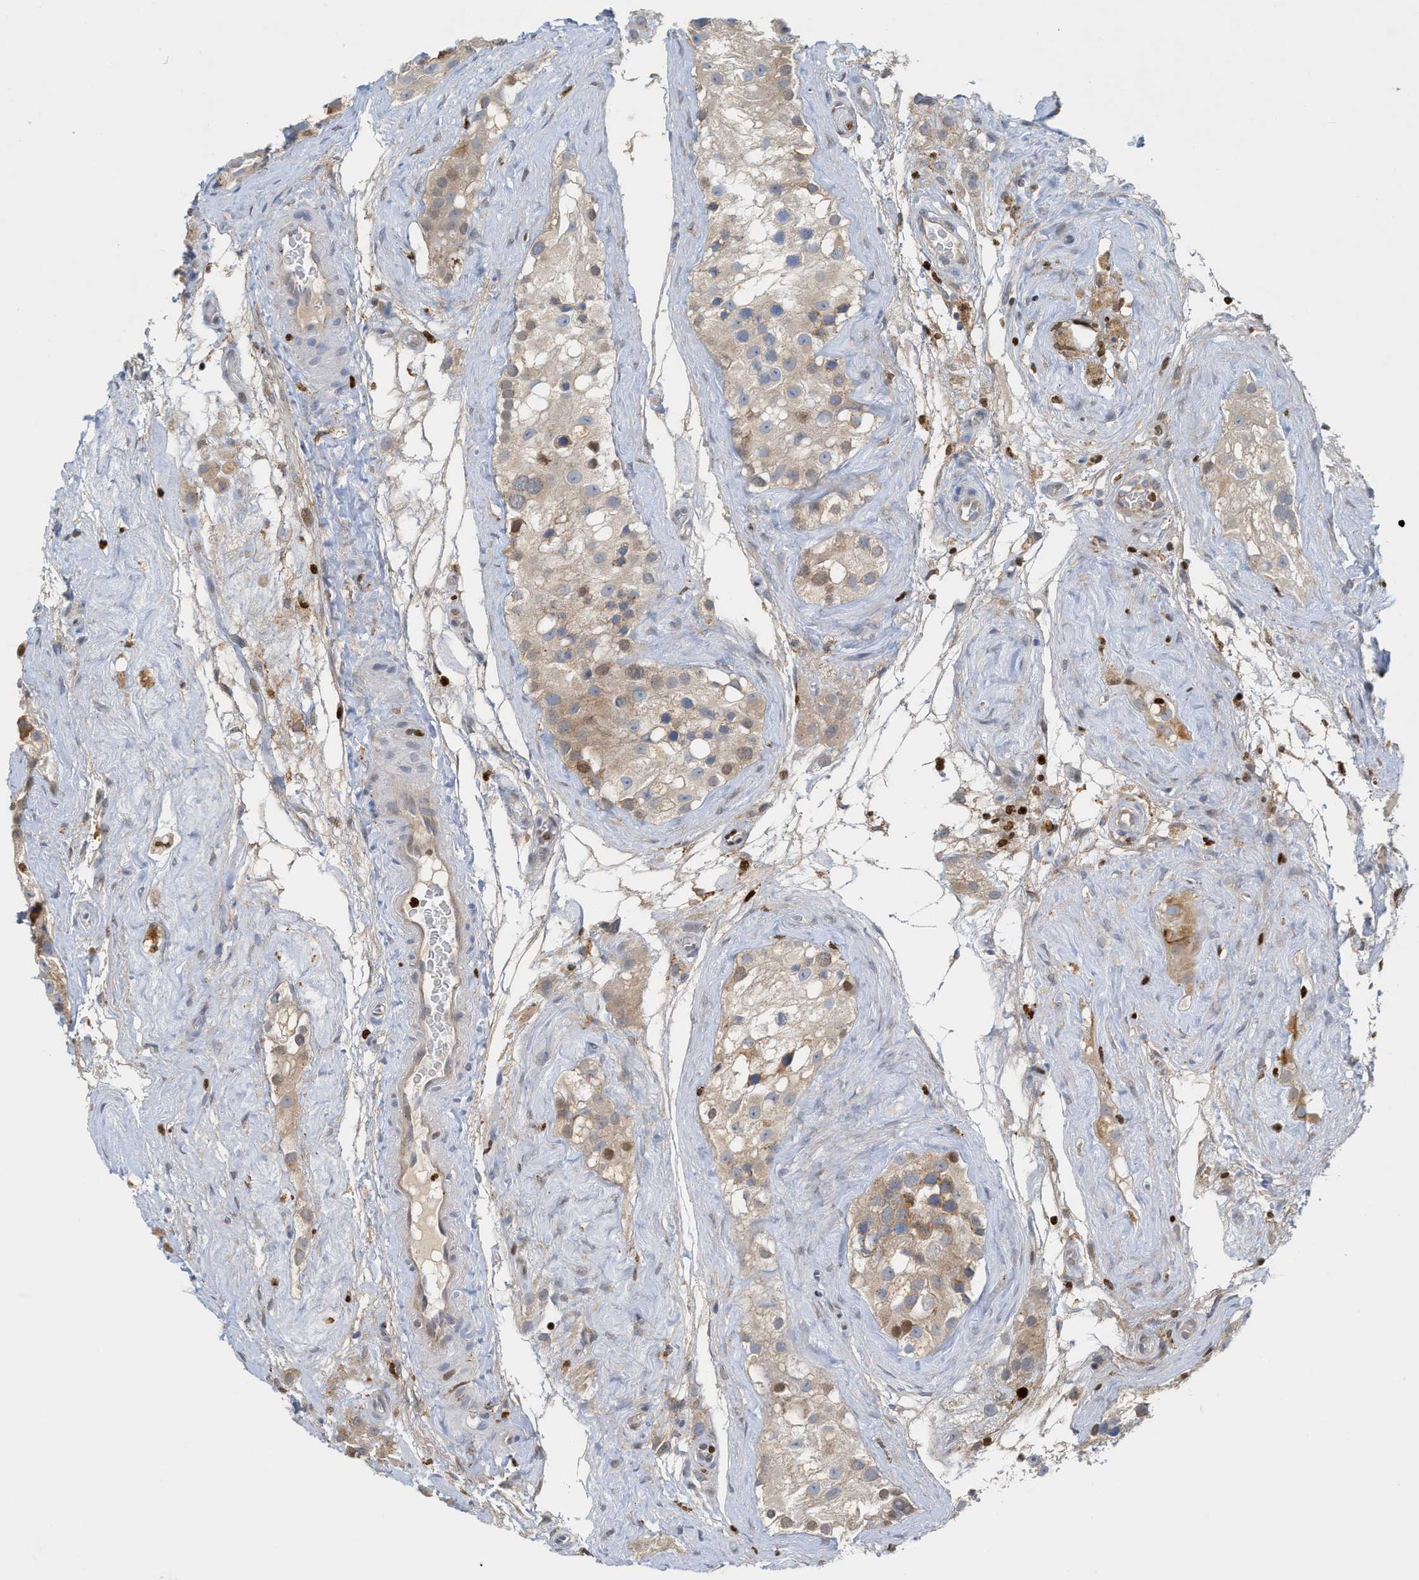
{"staining": {"intensity": "weak", "quantity": ">75%", "location": "cytoplasmic/membranous"}, "tissue": "testis", "cell_type": "Cells in seminiferous ducts", "image_type": "normal", "snomed": [{"axis": "morphology", "description": "Normal tissue, NOS"}, {"axis": "morphology", "description": "Seminoma, NOS"}, {"axis": "topography", "description": "Testis"}], "caption": "This image displays unremarkable testis stained with immunohistochemistry to label a protein in brown. The cytoplasmic/membranous of cells in seminiferous ducts show weak positivity for the protein. Nuclei are counter-stained blue.", "gene": "SH3D19", "patient": {"sex": "male", "age": 71}}